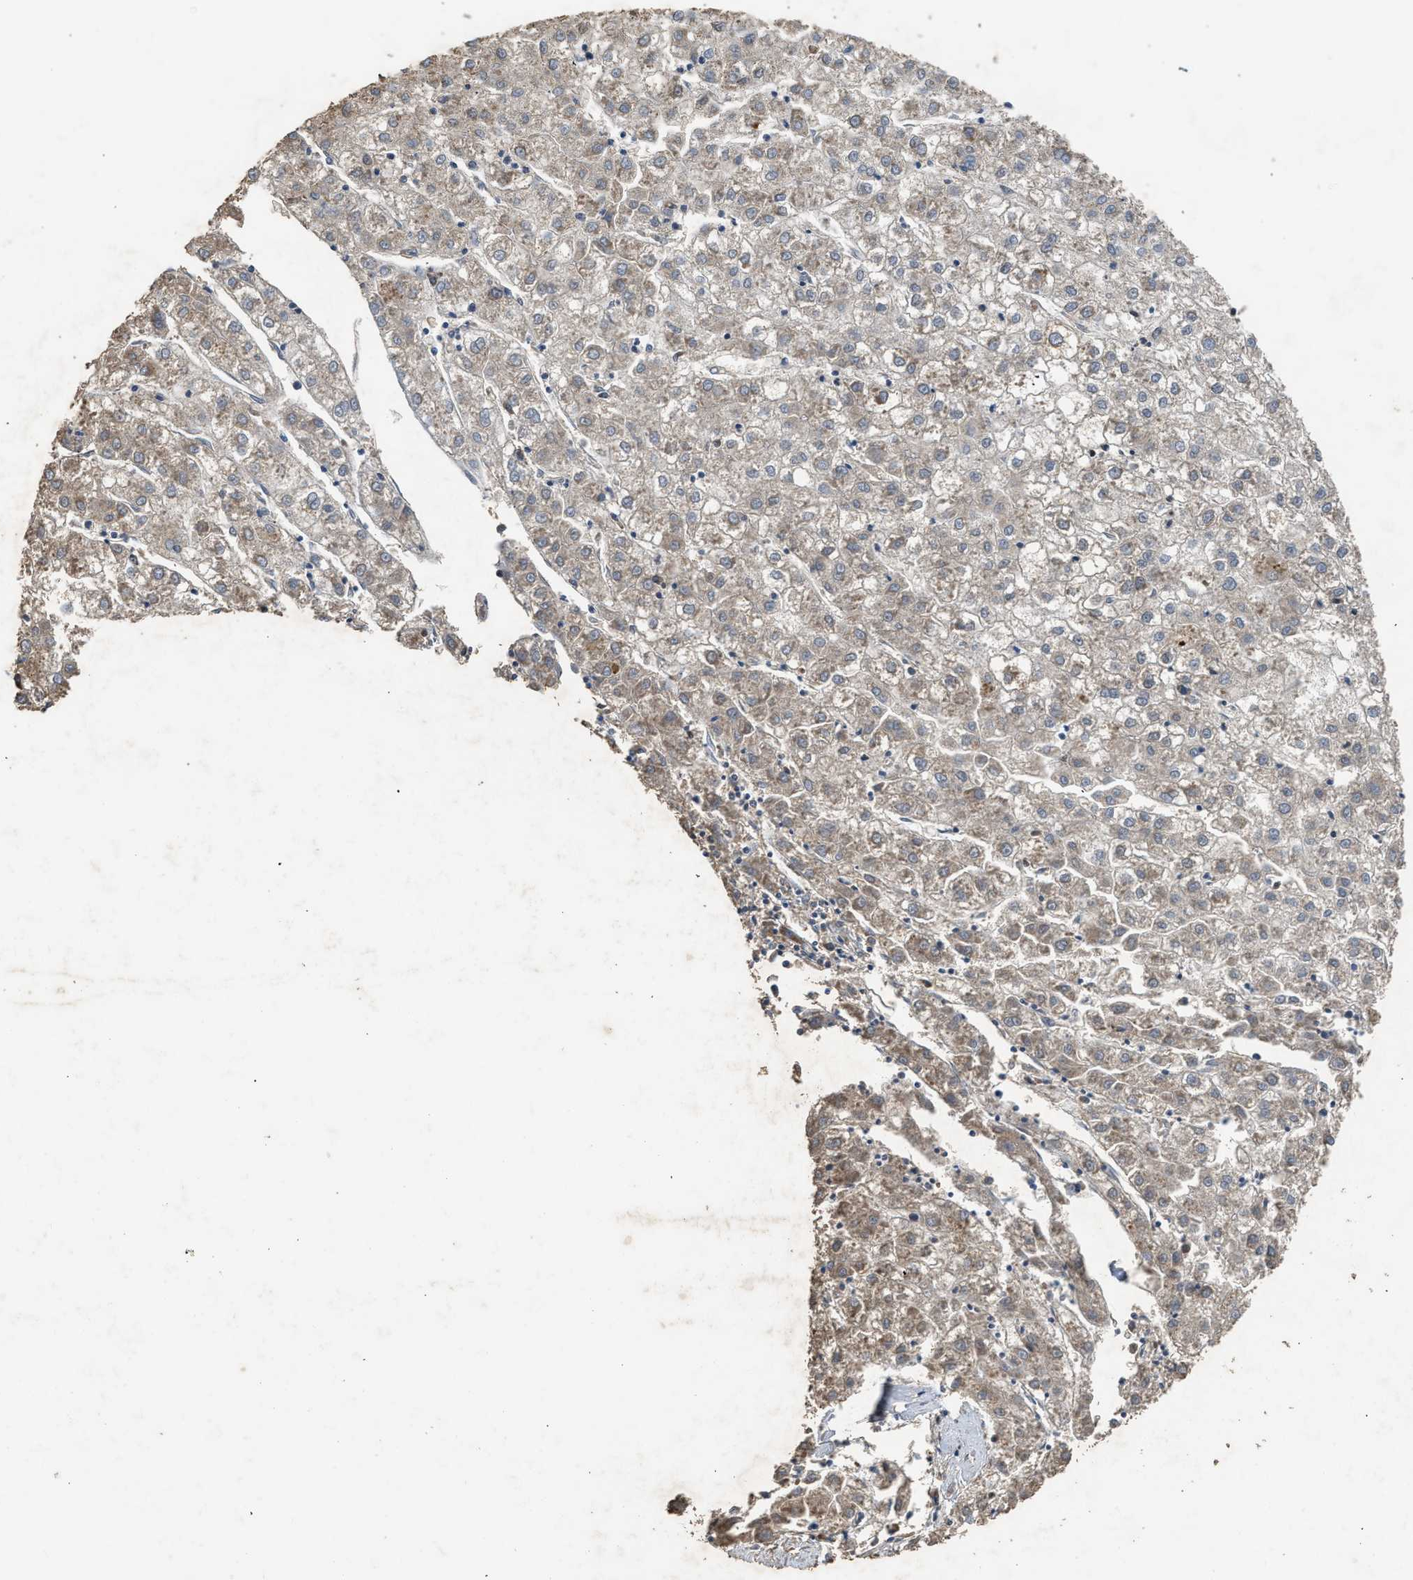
{"staining": {"intensity": "weak", "quantity": "25%-75%", "location": "cytoplasmic/membranous"}, "tissue": "liver cancer", "cell_type": "Tumor cells", "image_type": "cancer", "snomed": [{"axis": "morphology", "description": "Carcinoma, Hepatocellular, NOS"}, {"axis": "topography", "description": "Liver"}], "caption": "A brown stain shows weak cytoplasmic/membranous positivity of a protein in human liver cancer tumor cells. The staining was performed using DAB (3,3'-diaminobenzidine) to visualize the protein expression in brown, while the nuclei were stained in blue with hematoxylin (Magnification: 20x).", "gene": "HIP1R", "patient": {"sex": "male", "age": 72}}